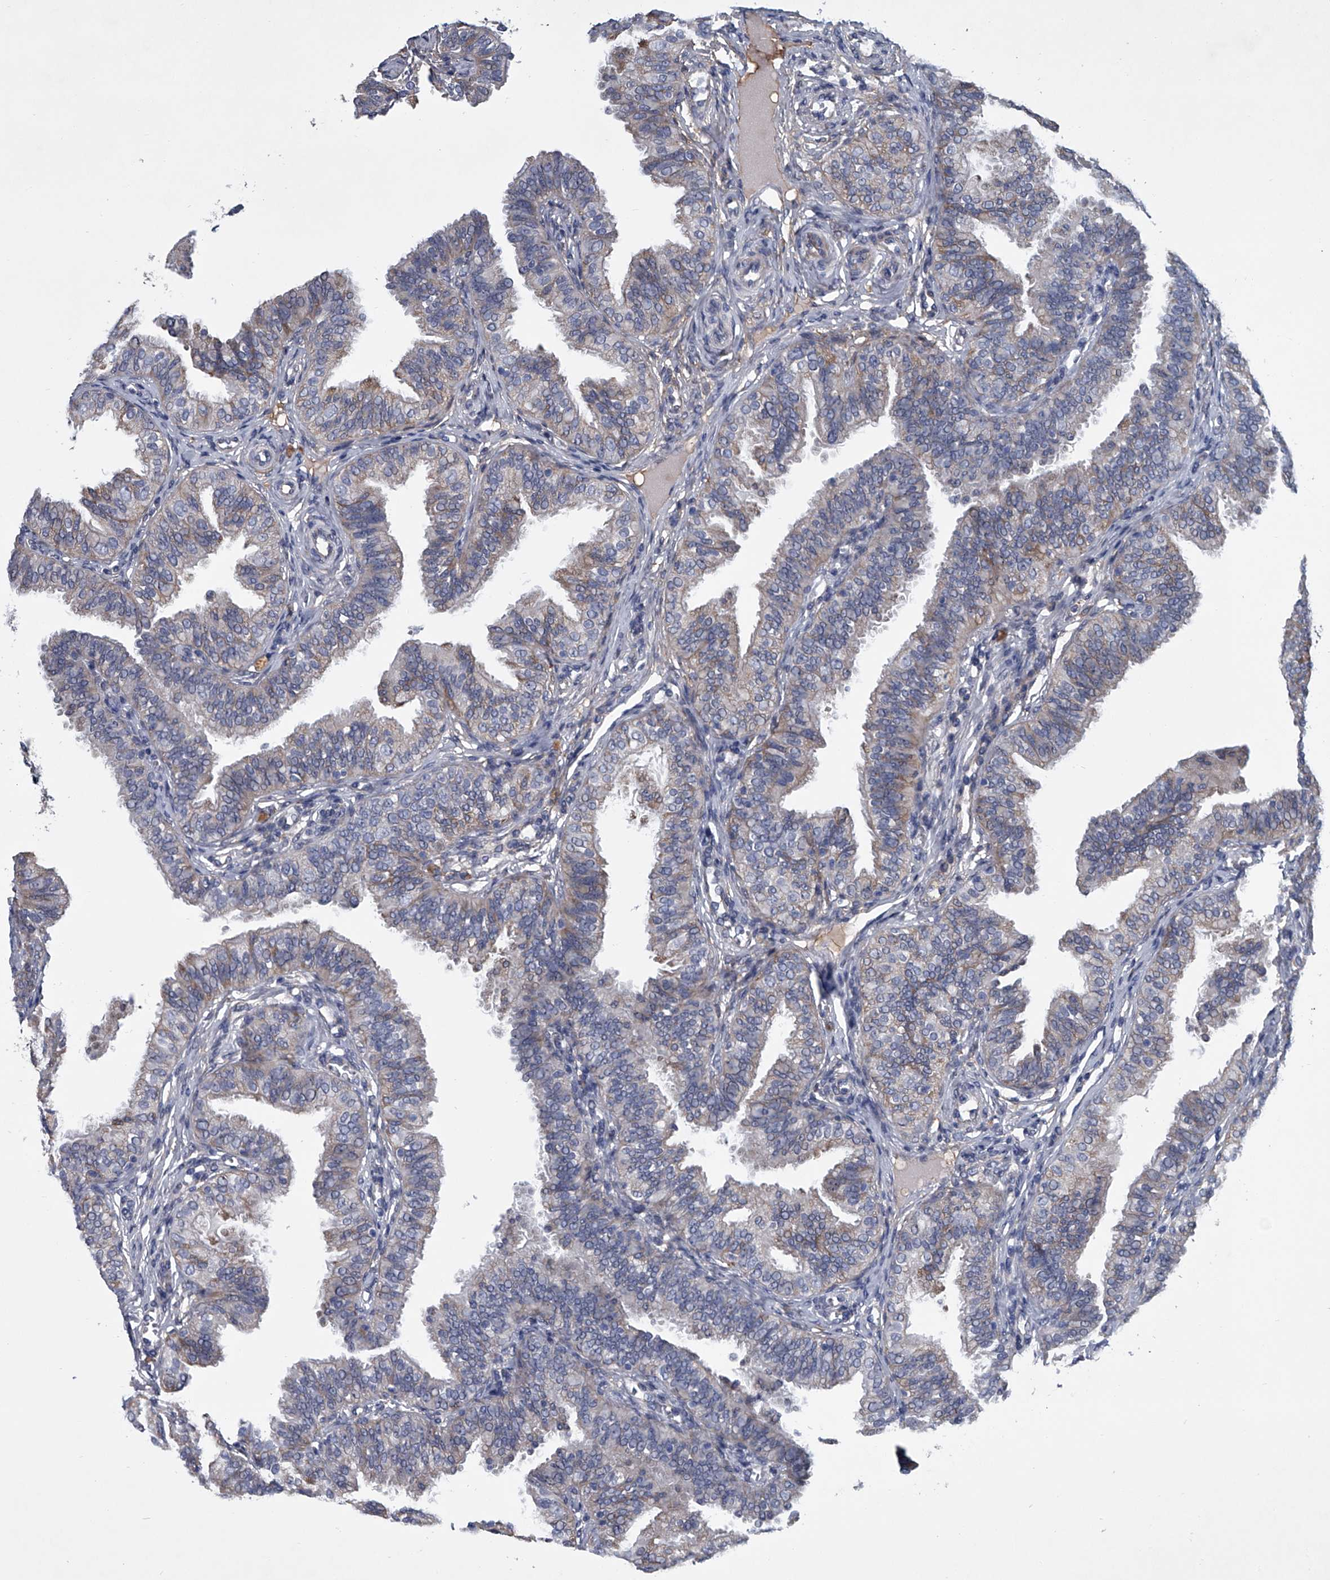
{"staining": {"intensity": "negative", "quantity": "none", "location": "none"}, "tissue": "fallopian tube", "cell_type": "Glandular cells", "image_type": "normal", "snomed": [{"axis": "morphology", "description": "Normal tissue, NOS"}, {"axis": "topography", "description": "Fallopian tube"}], "caption": "Immunohistochemical staining of unremarkable fallopian tube displays no significant positivity in glandular cells. (Brightfield microscopy of DAB (3,3'-diaminobenzidine) immunohistochemistry (IHC) at high magnification).", "gene": "ABCG1", "patient": {"sex": "female", "age": 35}}